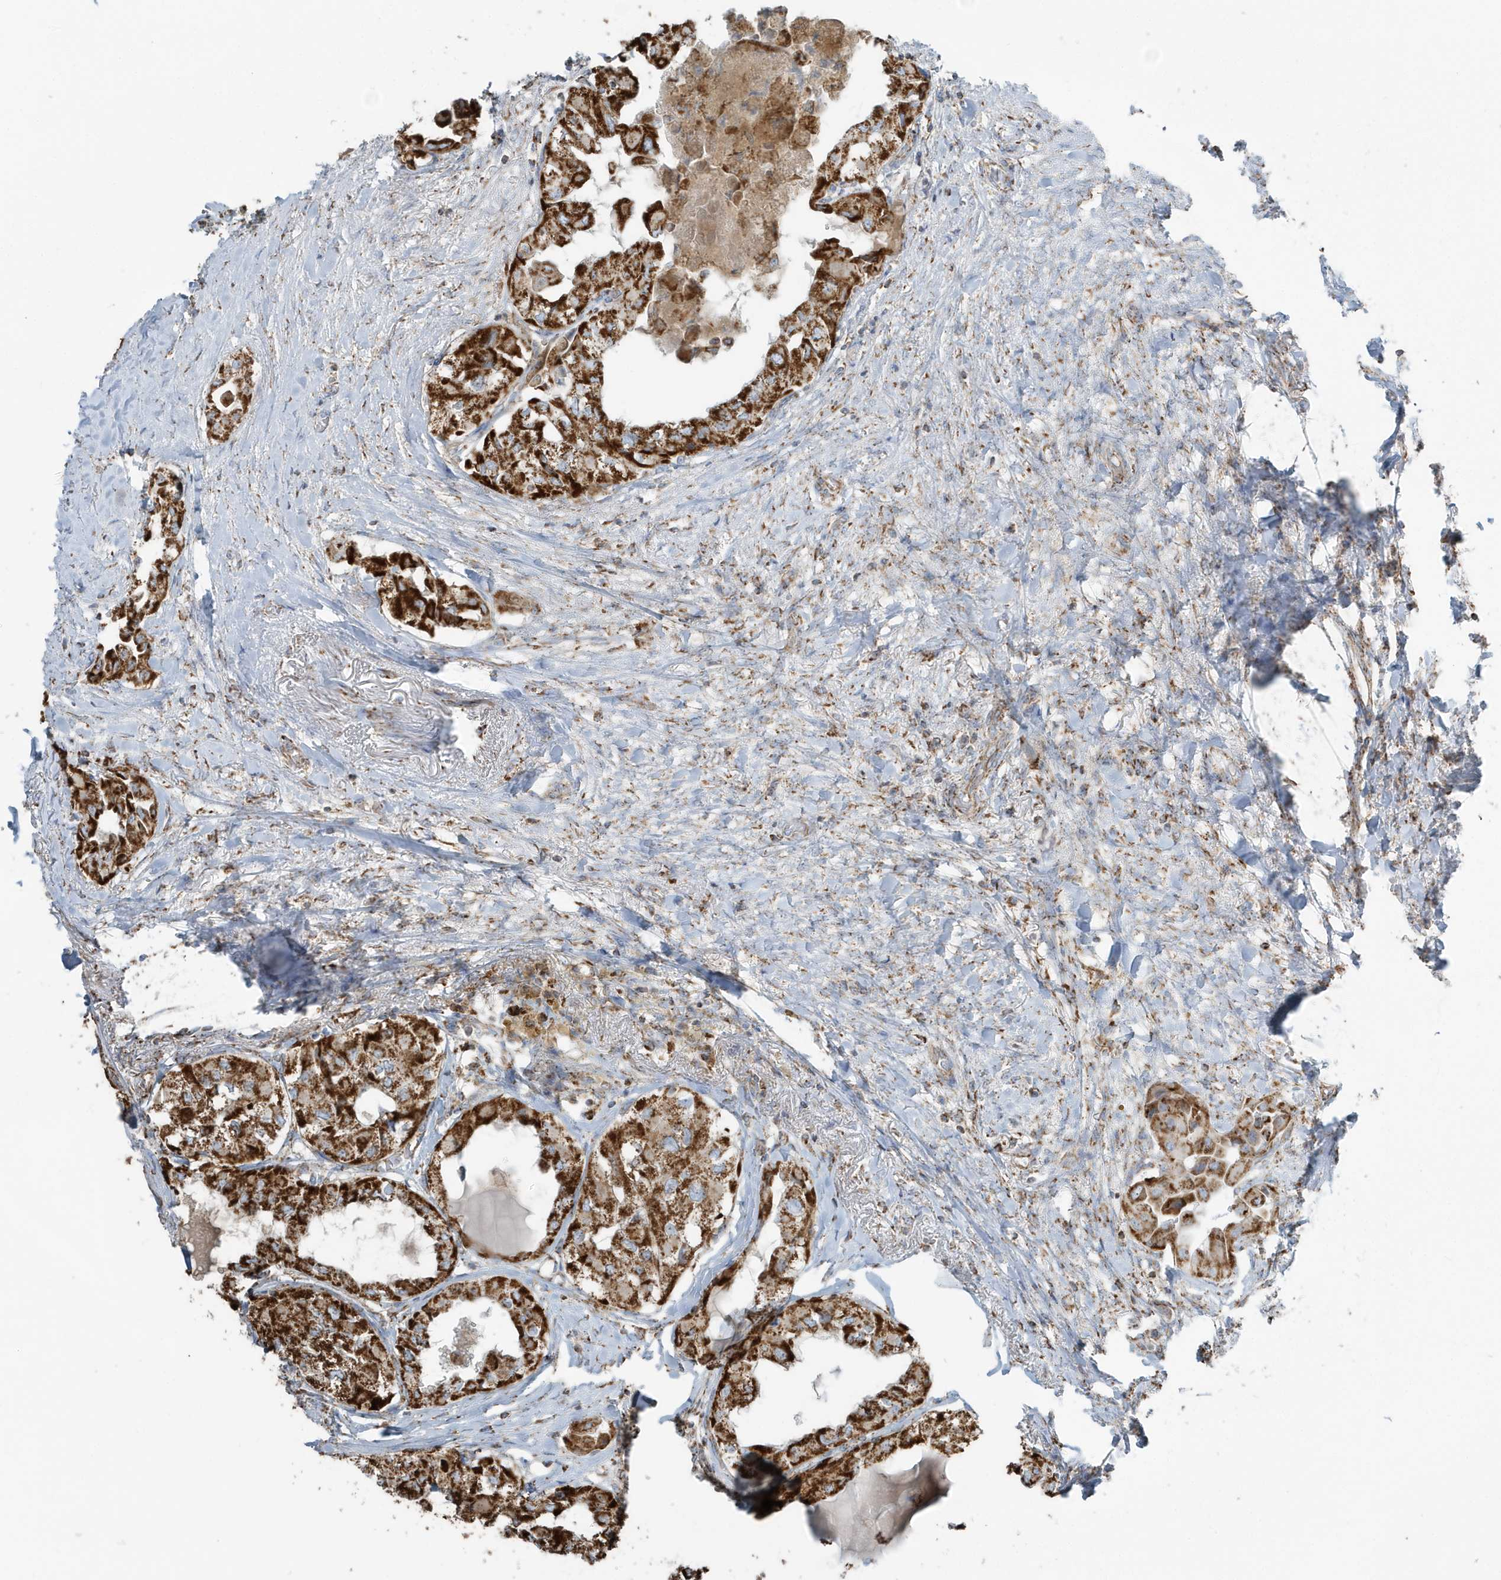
{"staining": {"intensity": "strong", "quantity": ">75%", "location": "cytoplasmic/membranous"}, "tissue": "thyroid cancer", "cell_type": "Tumor cells", "image_type": "cancer", "snomed": [{"axis": "morphology", "description": "Papillary adenocarcinoma, NOS"}, {"axis": "topography", "description": "Thyroid gland"}], "caption": "Human papillary adenocarcinoma (thyroid) stained with a protein marker shows strong staining in tumor cells.", "gene": "RAB11FIP3", "patient": {"sex": "female", "age": 59}}